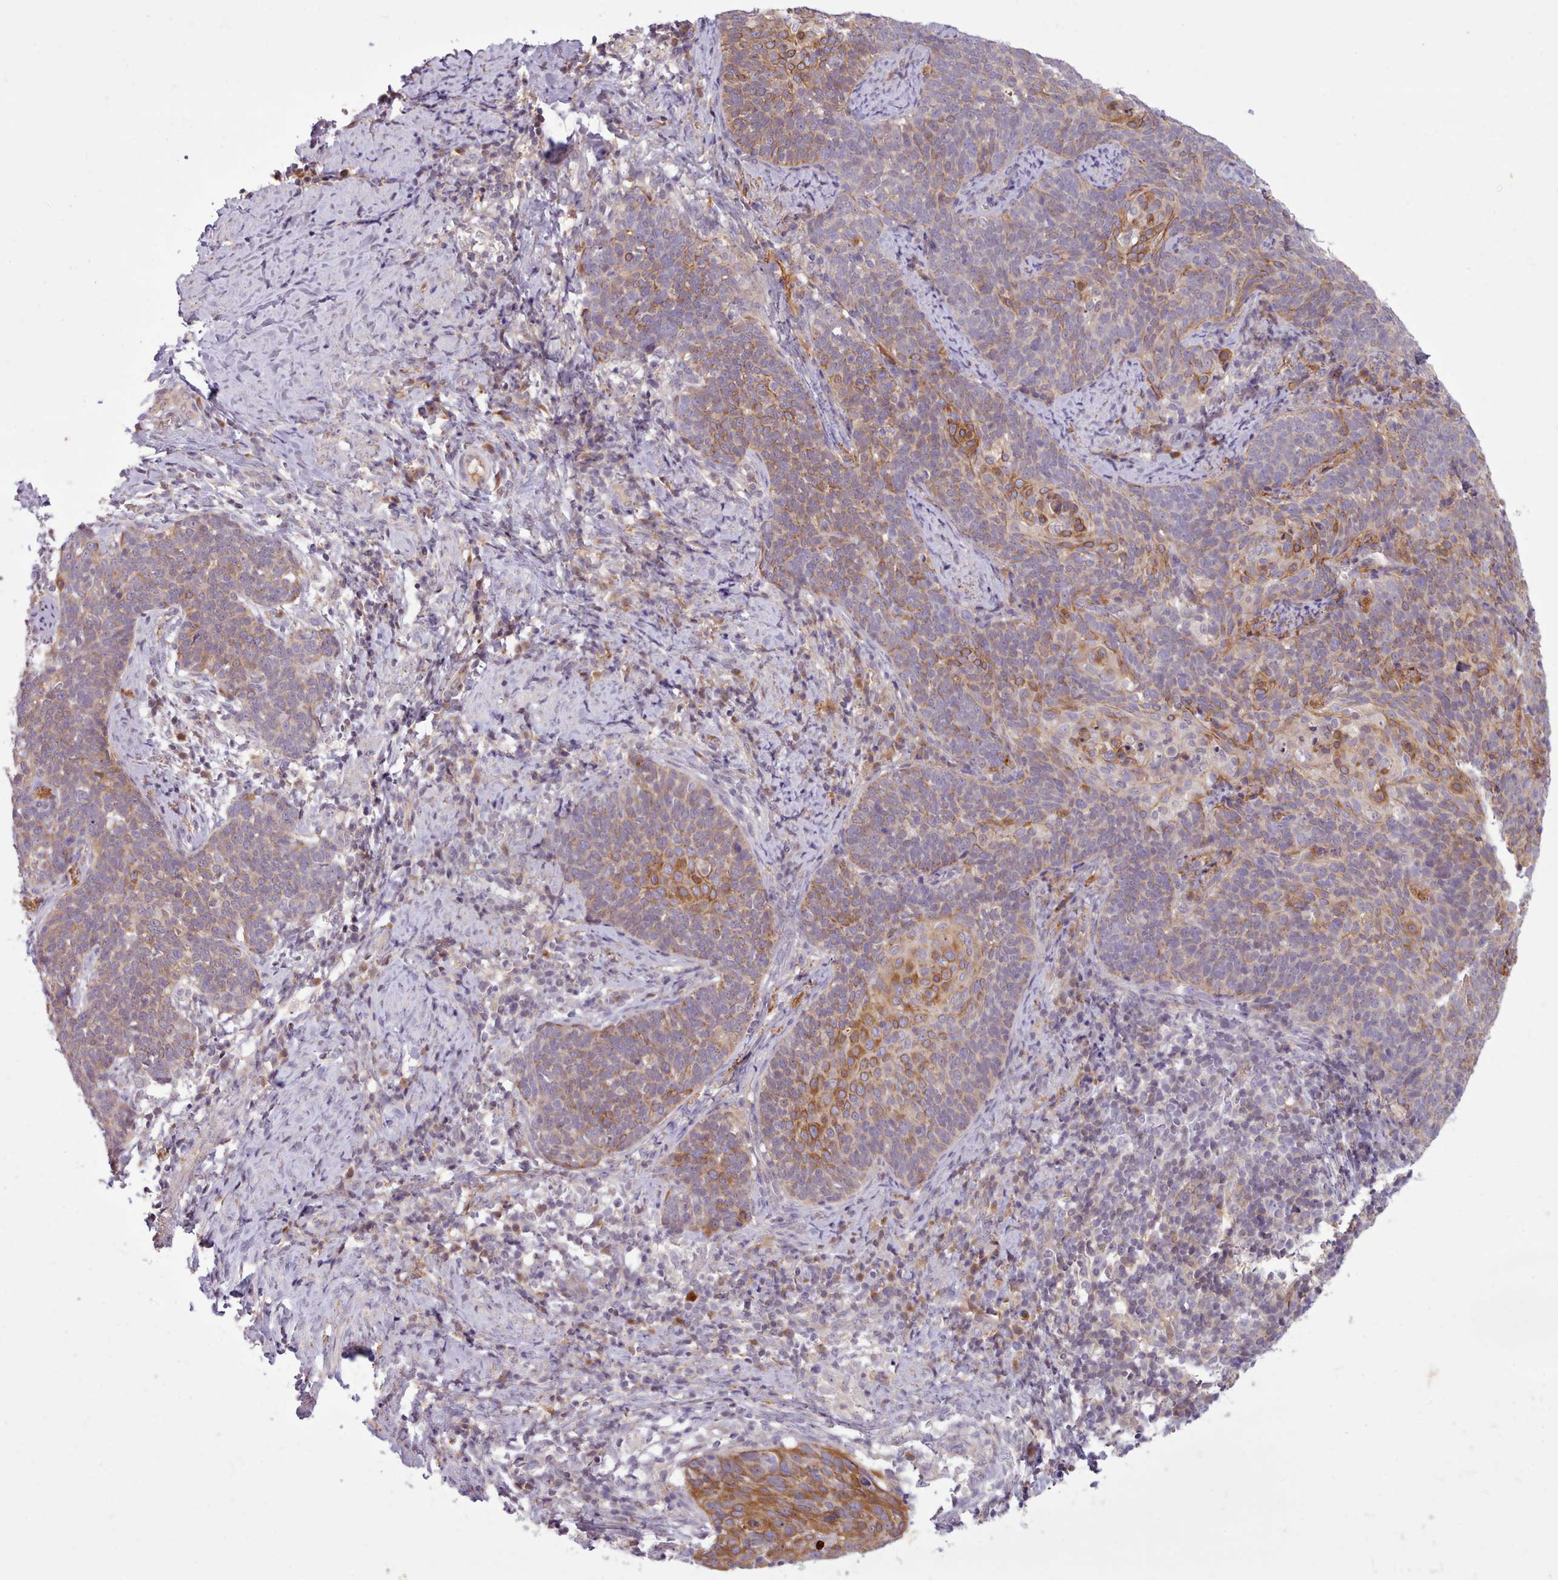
{"staining": {"intensity": "moderate", "quantity": "<25%", "location": "cytoplasmic/membranous"}, "tissue": "cervical cancer", "cell_type": "Tumor cells", "image_type": "cancer", "snomed": [{"axis": "morphology", "description": "Normal tissue, NOS"}, {"axis": "morphology", "description": "Squamous cell carcinoma, NOS"}, {"axis": "topography", "description": "Cervix"}], "caption": "Cervical squamous cell carcinoma tissue exhibits moderate cytoplasmic/membranous positivity in about <25% of tumor cells (IHC, brightfield microscopy, high magnification).", "gene": "NMRK1", "patient": {"sex": "female", "age": 39}}